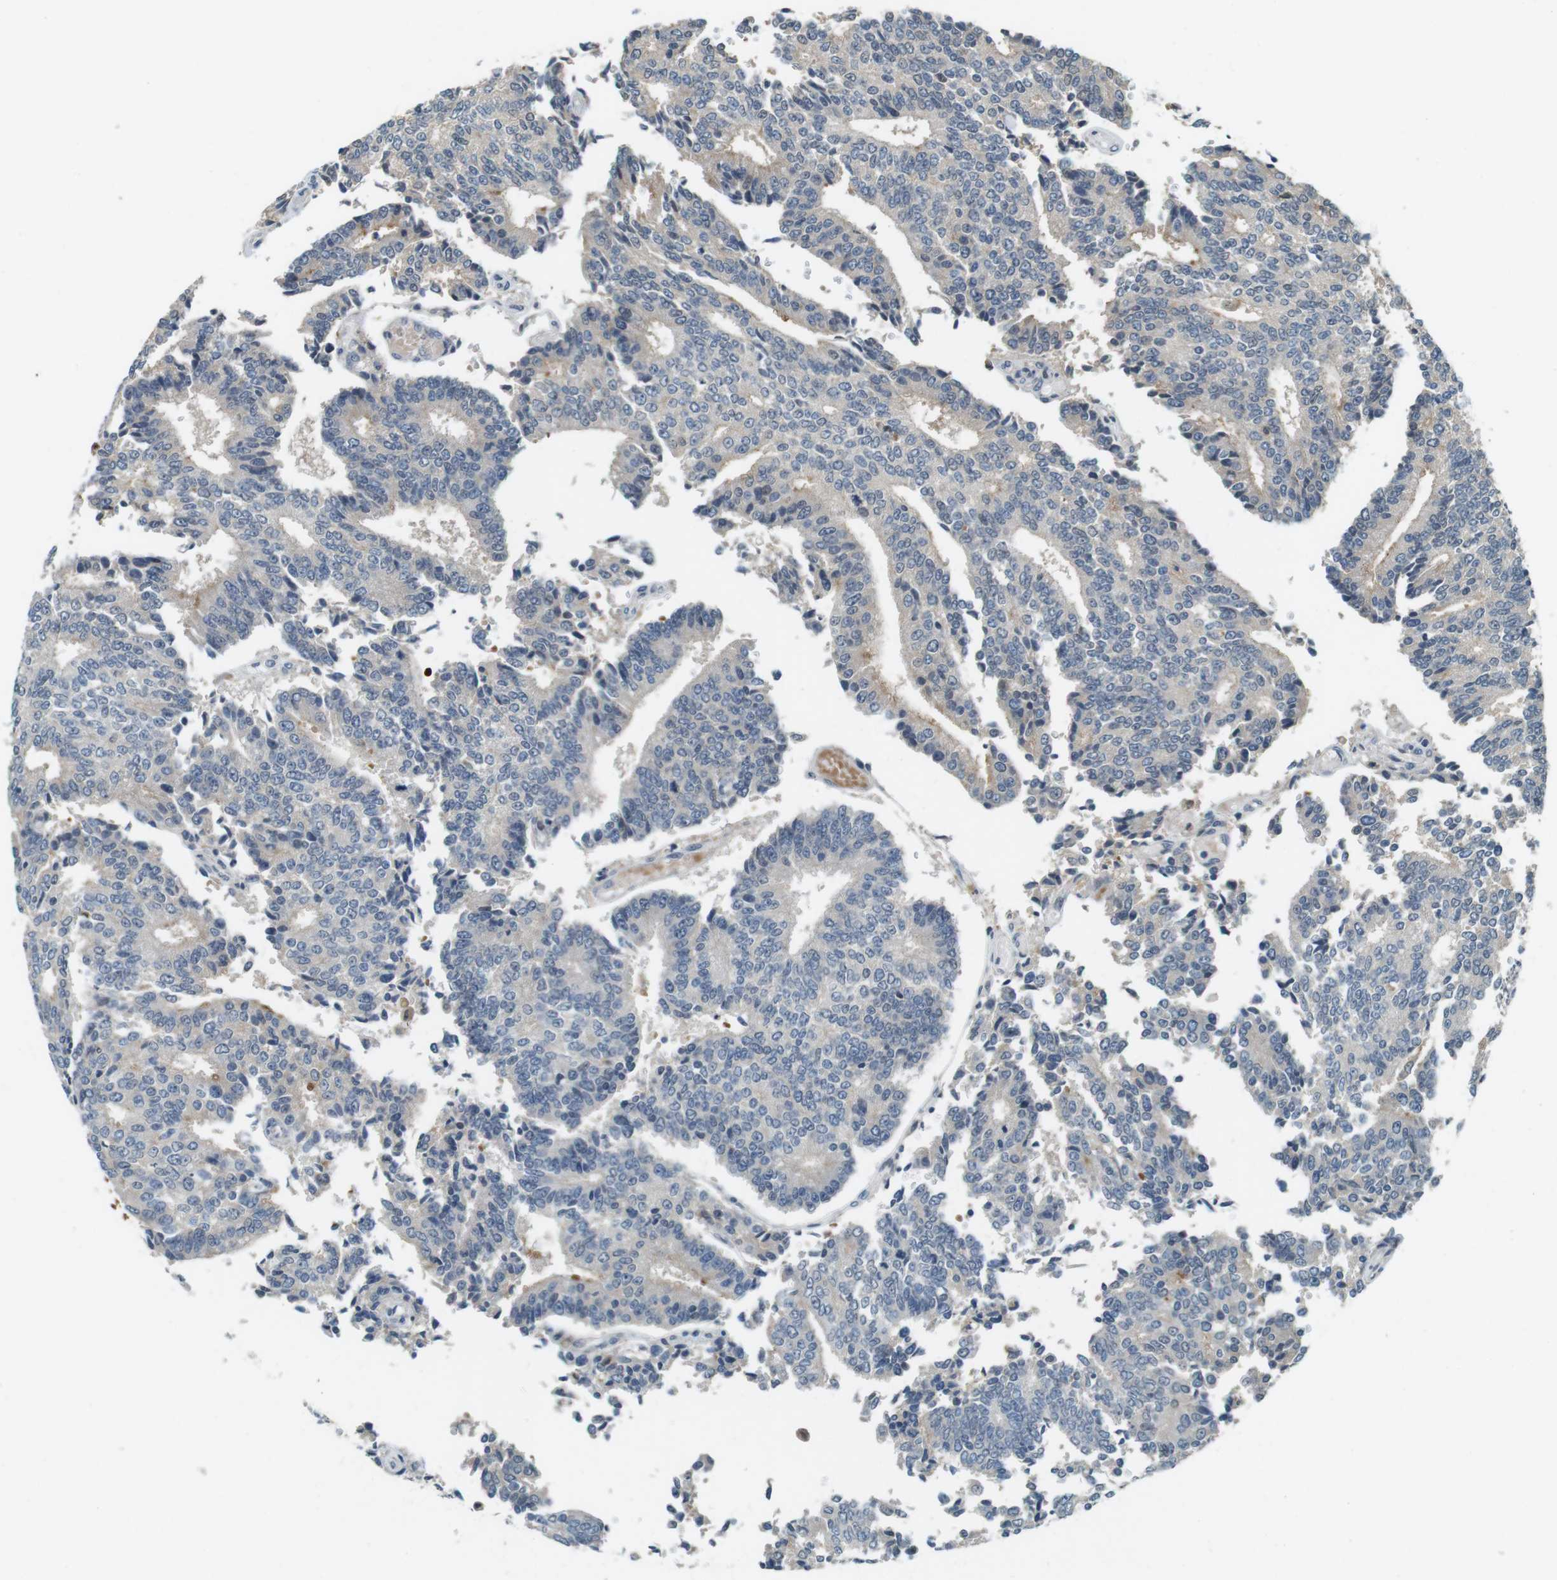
{"staining": {"intensity": "negative", "quantity": "none", "location": "none"}, "tissue": "prostate cancer", "cell_type": "Tumor cells", "image_type": "cancer", "snomed": [{"axis": "morphology", "description": "Normal tissue, NOS"}, {"axis": "morphology", "description": "Adenocarcinoma, High grade"}, {"axis": "topography", "description": "Prostate"}, {"axis": "topography", "description": "Seminal veicle"}], "caption": "Protein analysis of prostate cancer shows no significant staining in tumor cells.", "gene": "CDK14", "patient": {"sex": "male", "age": 55}}